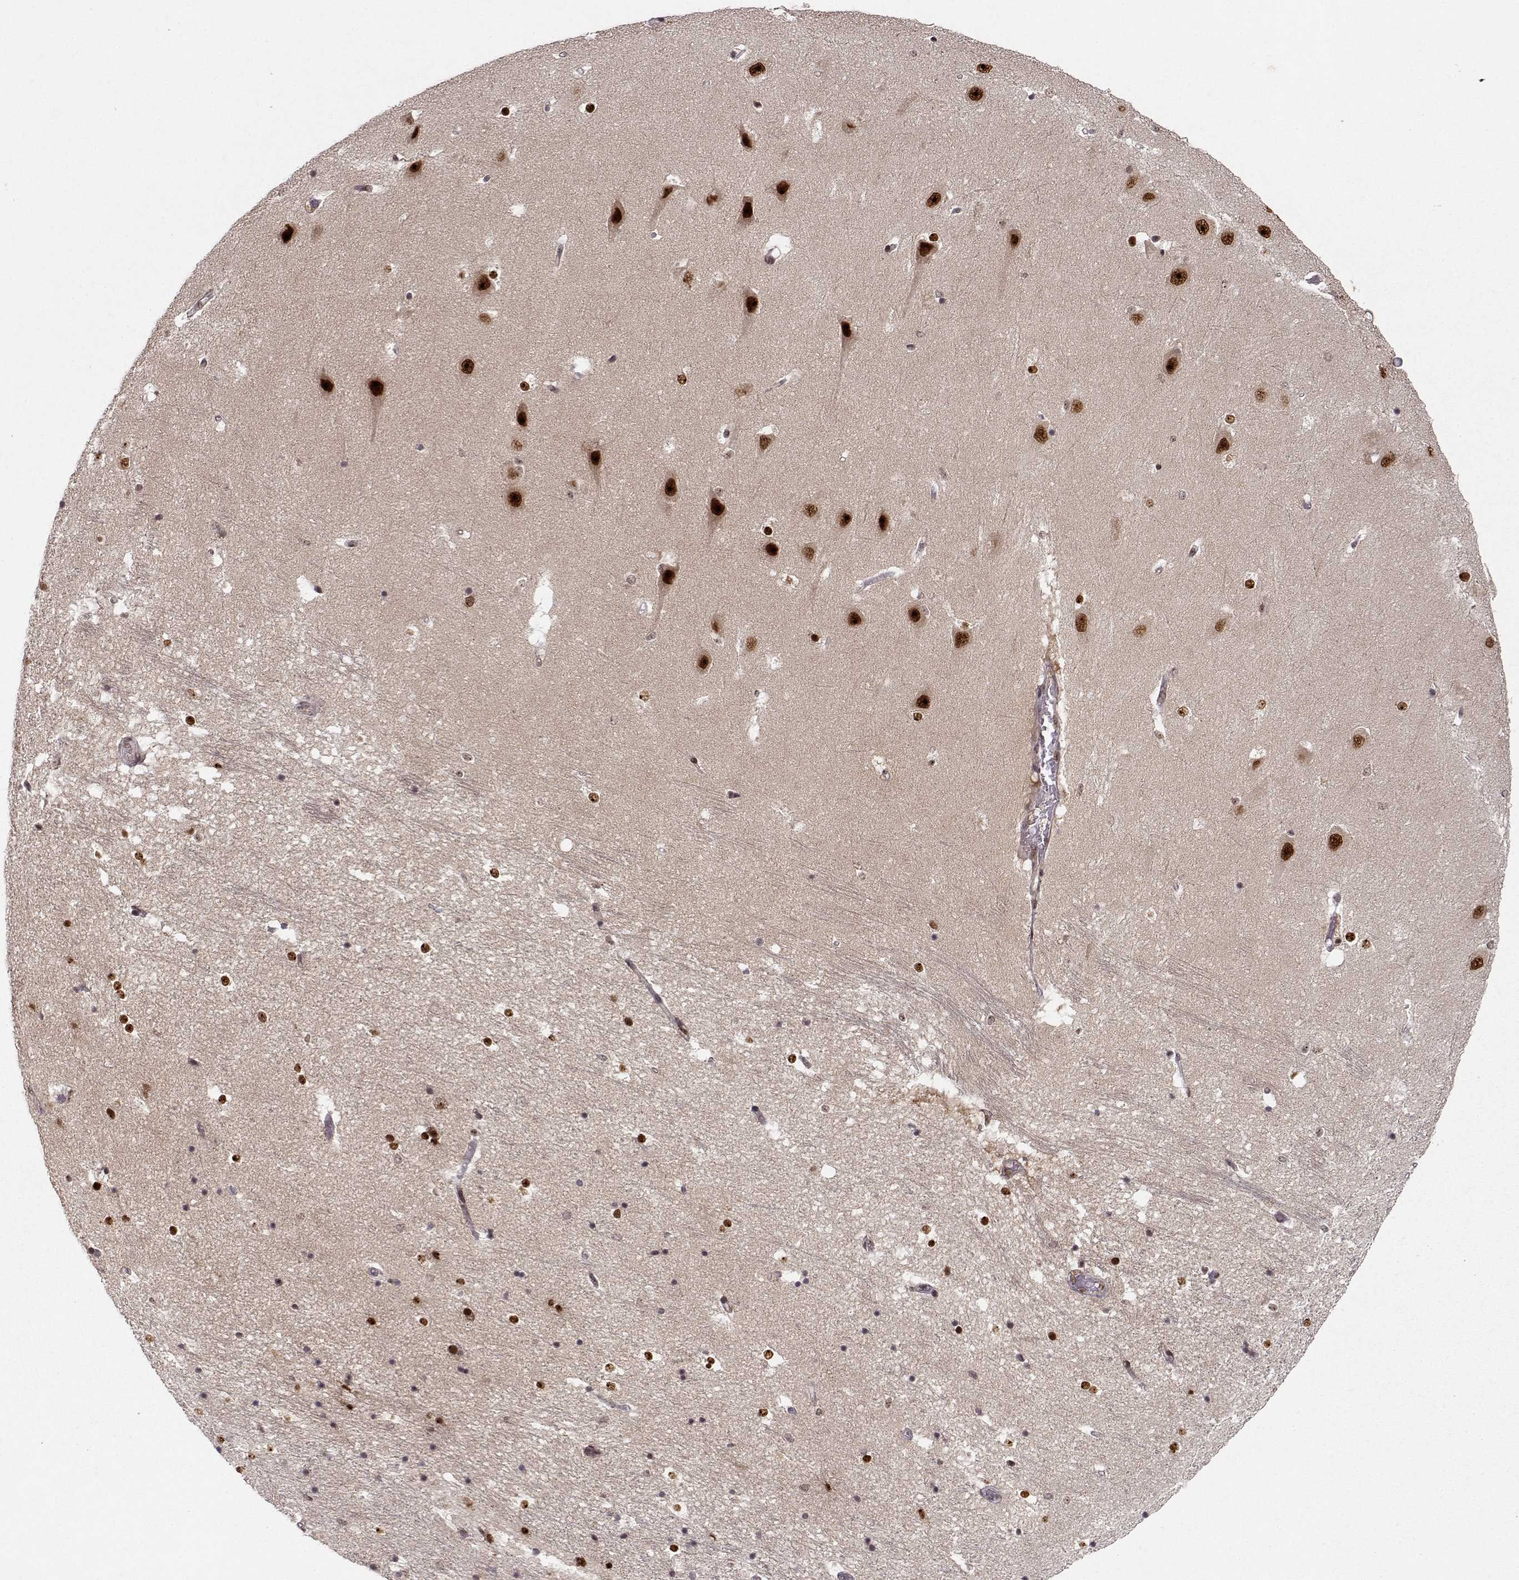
{"staining": {"intensity": "strong", "quantity": "<25%", "location": "nuclear"}, "tissue": "hippocampus", "cell_type": "Glial cells", "image_type": "normal", "snomed": [{"axis": "morphology", "description": "Normal tissue, NOS"}, {"axis": "topography", "description": "Hippocampus"}], "caption": "Immunohistochemical staining of normal hippocampus exhibits strong nuclear protein positivity in approximately <25% of glial cells.", "gene": "CSNK2A1", "patient": {"sex": "male", "age": 44}}